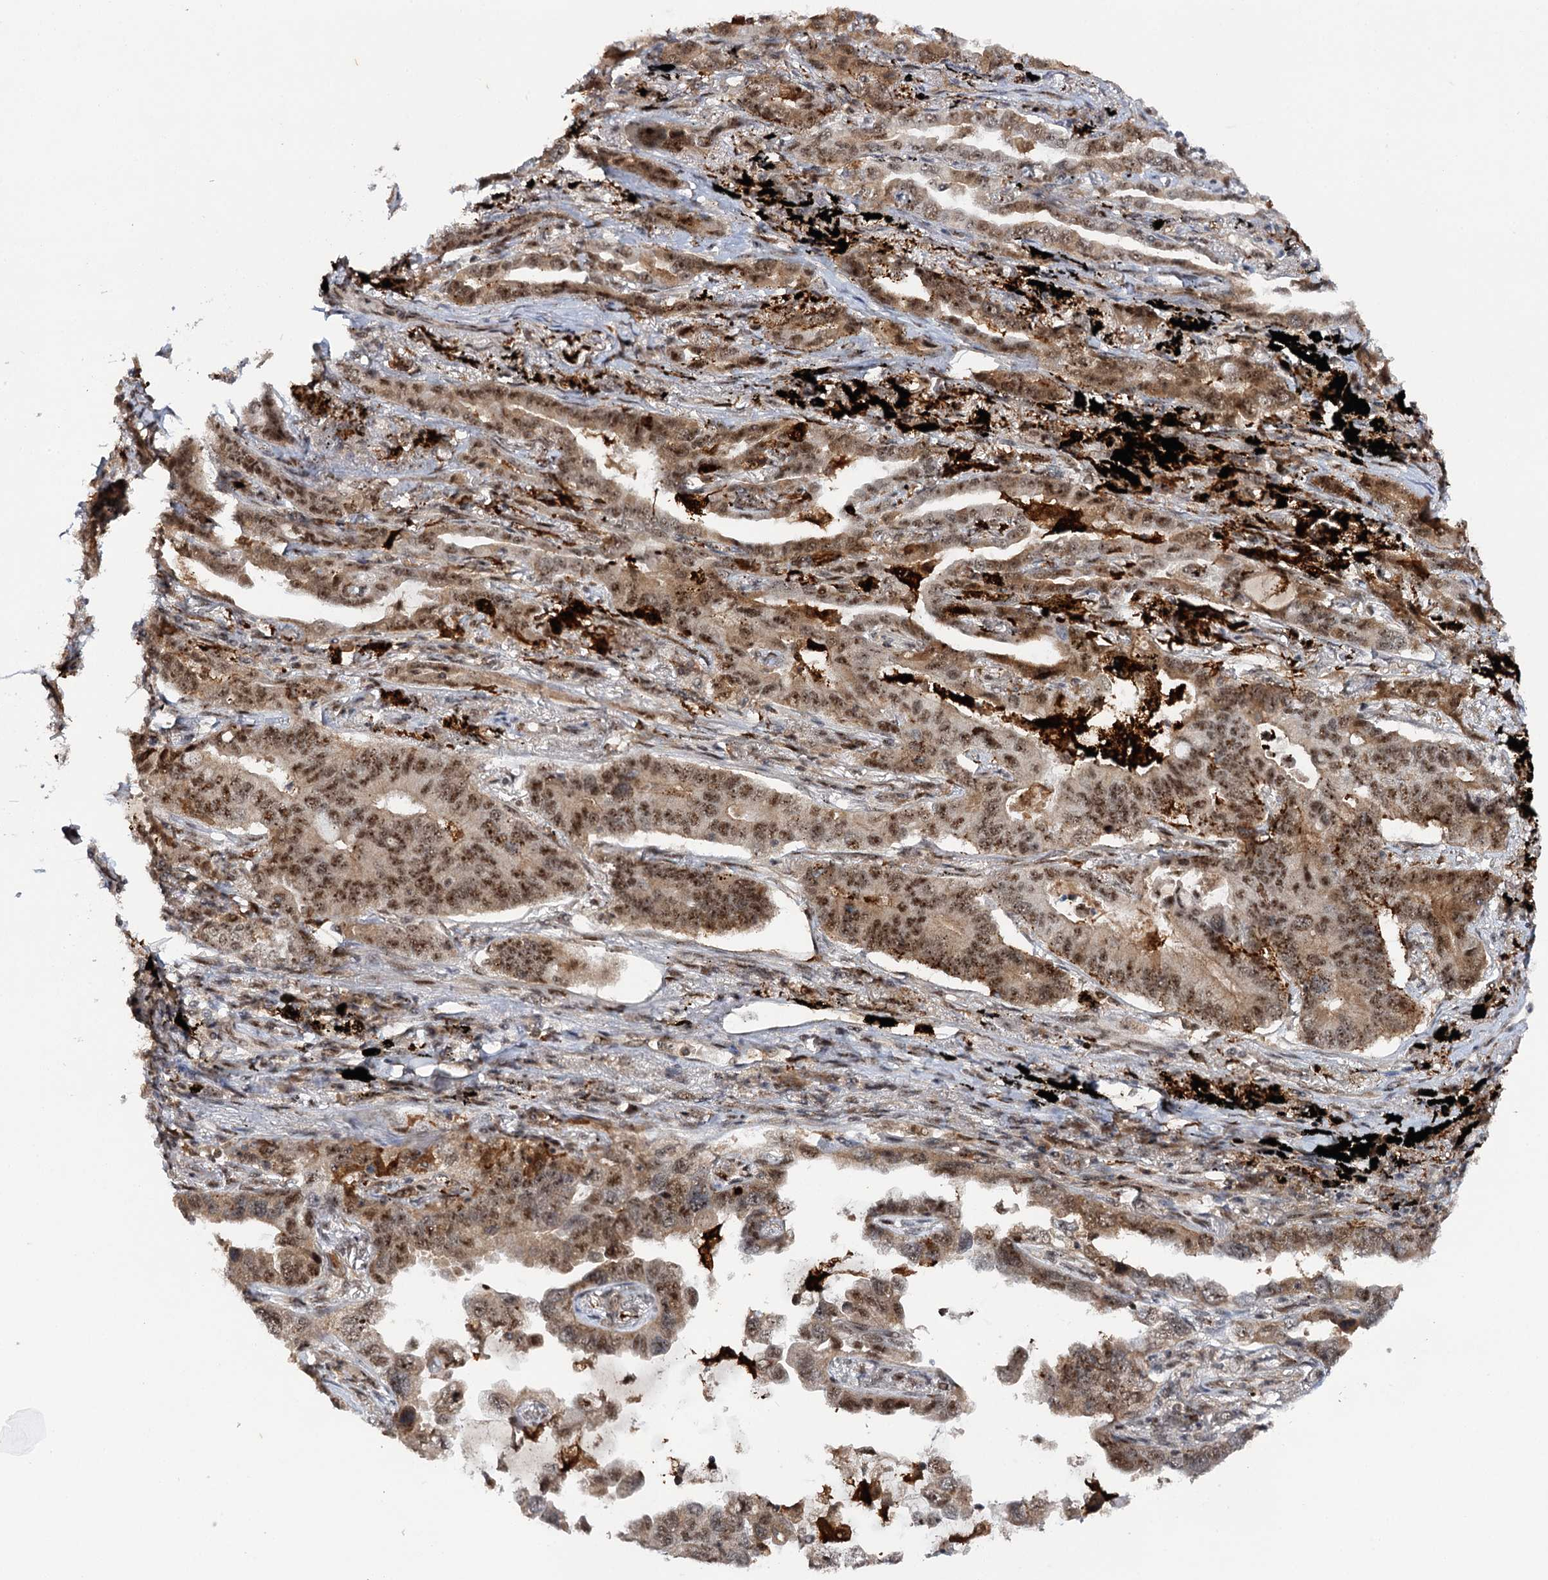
{"staining": {"intensity": "moderate", "quantity": ">75%", "location": "nuclear"}, "tissue": "lung cancer", "cell_type": "Tumor cells", "image_type": "cancer", "snomed": [{"axis": "morphology", "description": "Adenocarcinoma, NOS"}, {"axis": "topography", "description": "Lung"}], "caption": "High-power microscopy captured an IHC micrograph of lung cancer (adenocarcinoma), revealing moderate nuclear positivity in approximately >75% of tumor cells.", "gene": "BUD13", "patient": {"sex": "male", "age": 67}}